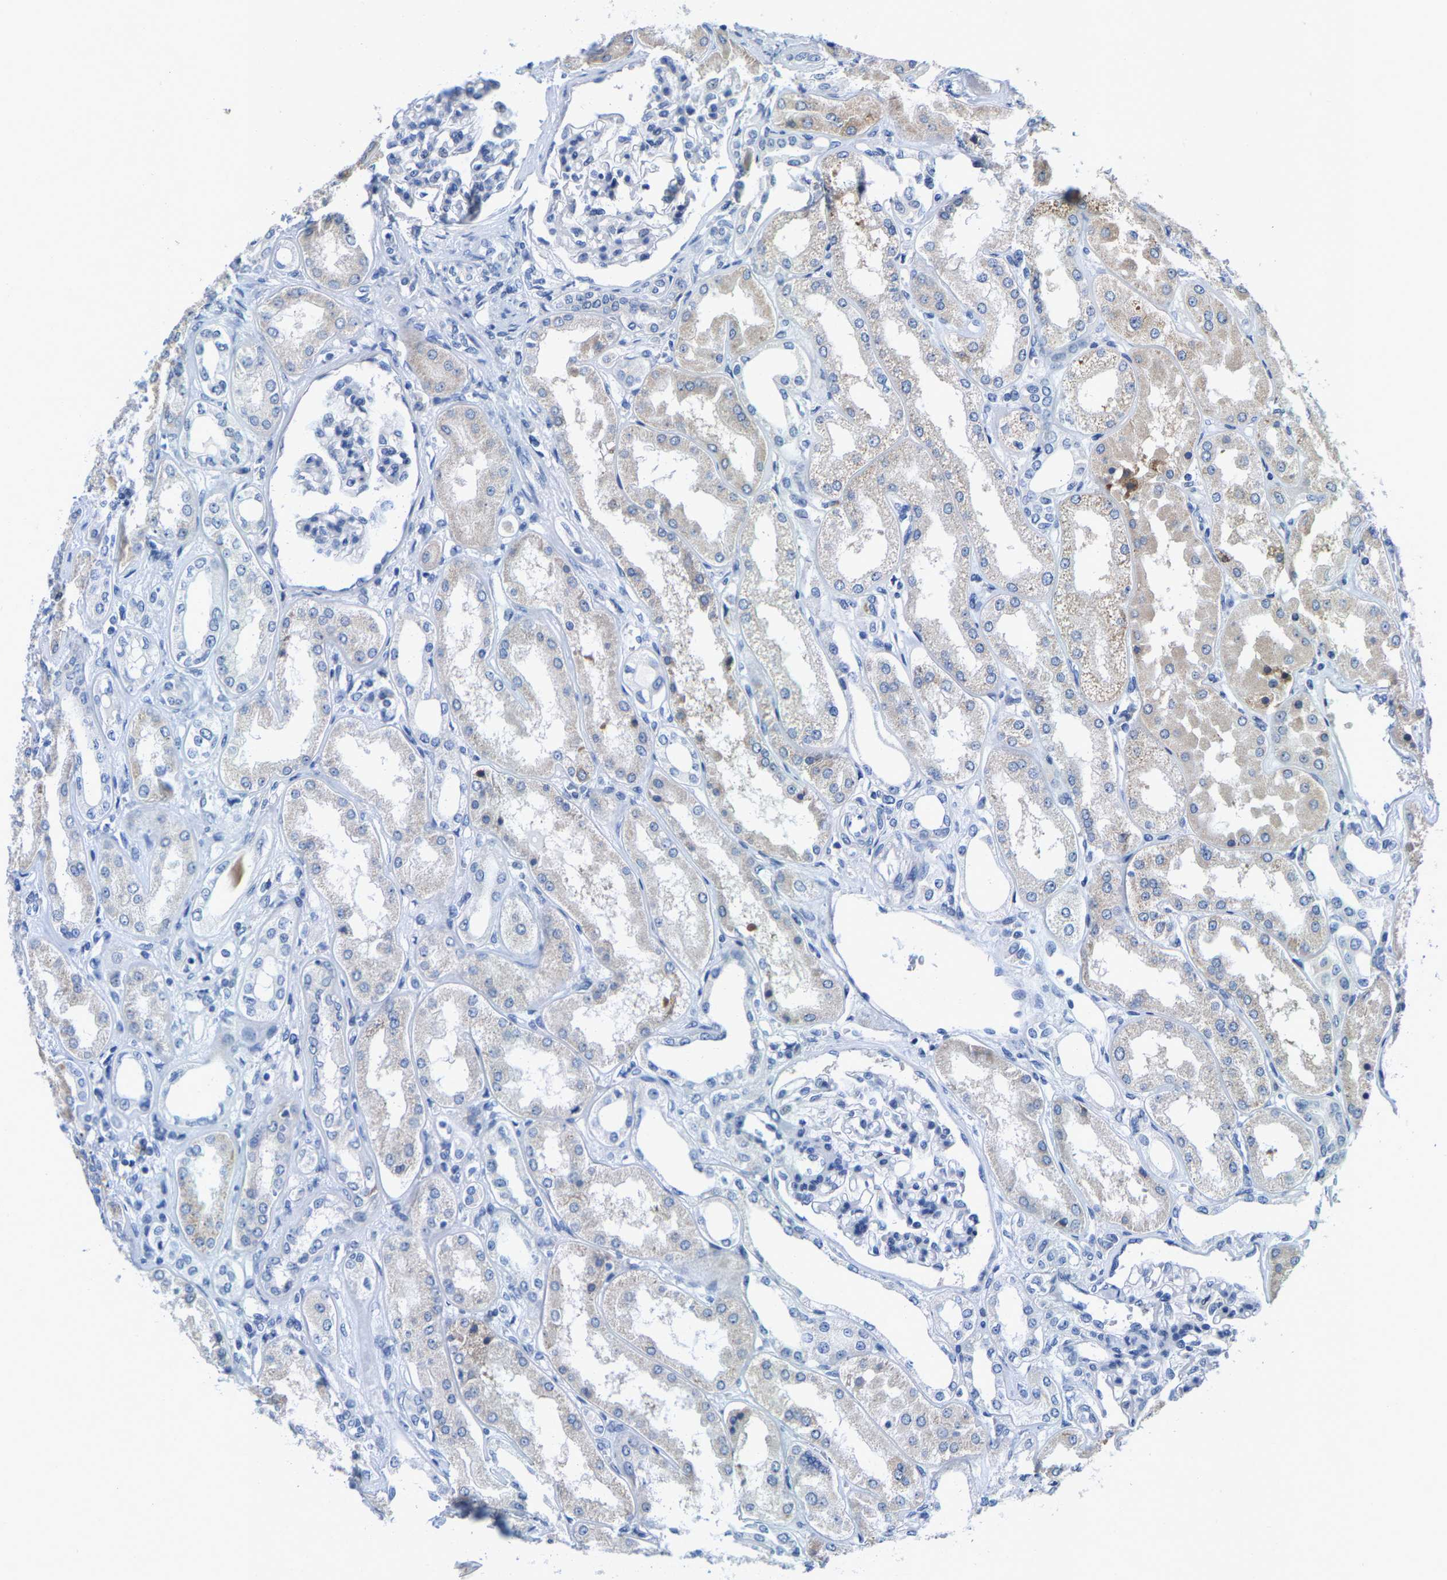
{"staining": {"intensity": "negative", "quantity": "none", "location": "none"}, "tissue": "kidney", "cell_type": "Cells in glomeruli", "image_type": "normal", "snomed": [{"axis": "morphology", "description": "Normal tissue, NOS"}, {"axis": "topography", "description": "Kidney"}], "caption": "Cells in glomeruli show no significant staining in normal kidney. The staining is performed using DAB brown chromogen with nuclei counter-stained in using hematoxylin.", "gene": "KLHL1", "patient": {"sex": "female", "age": 56}}